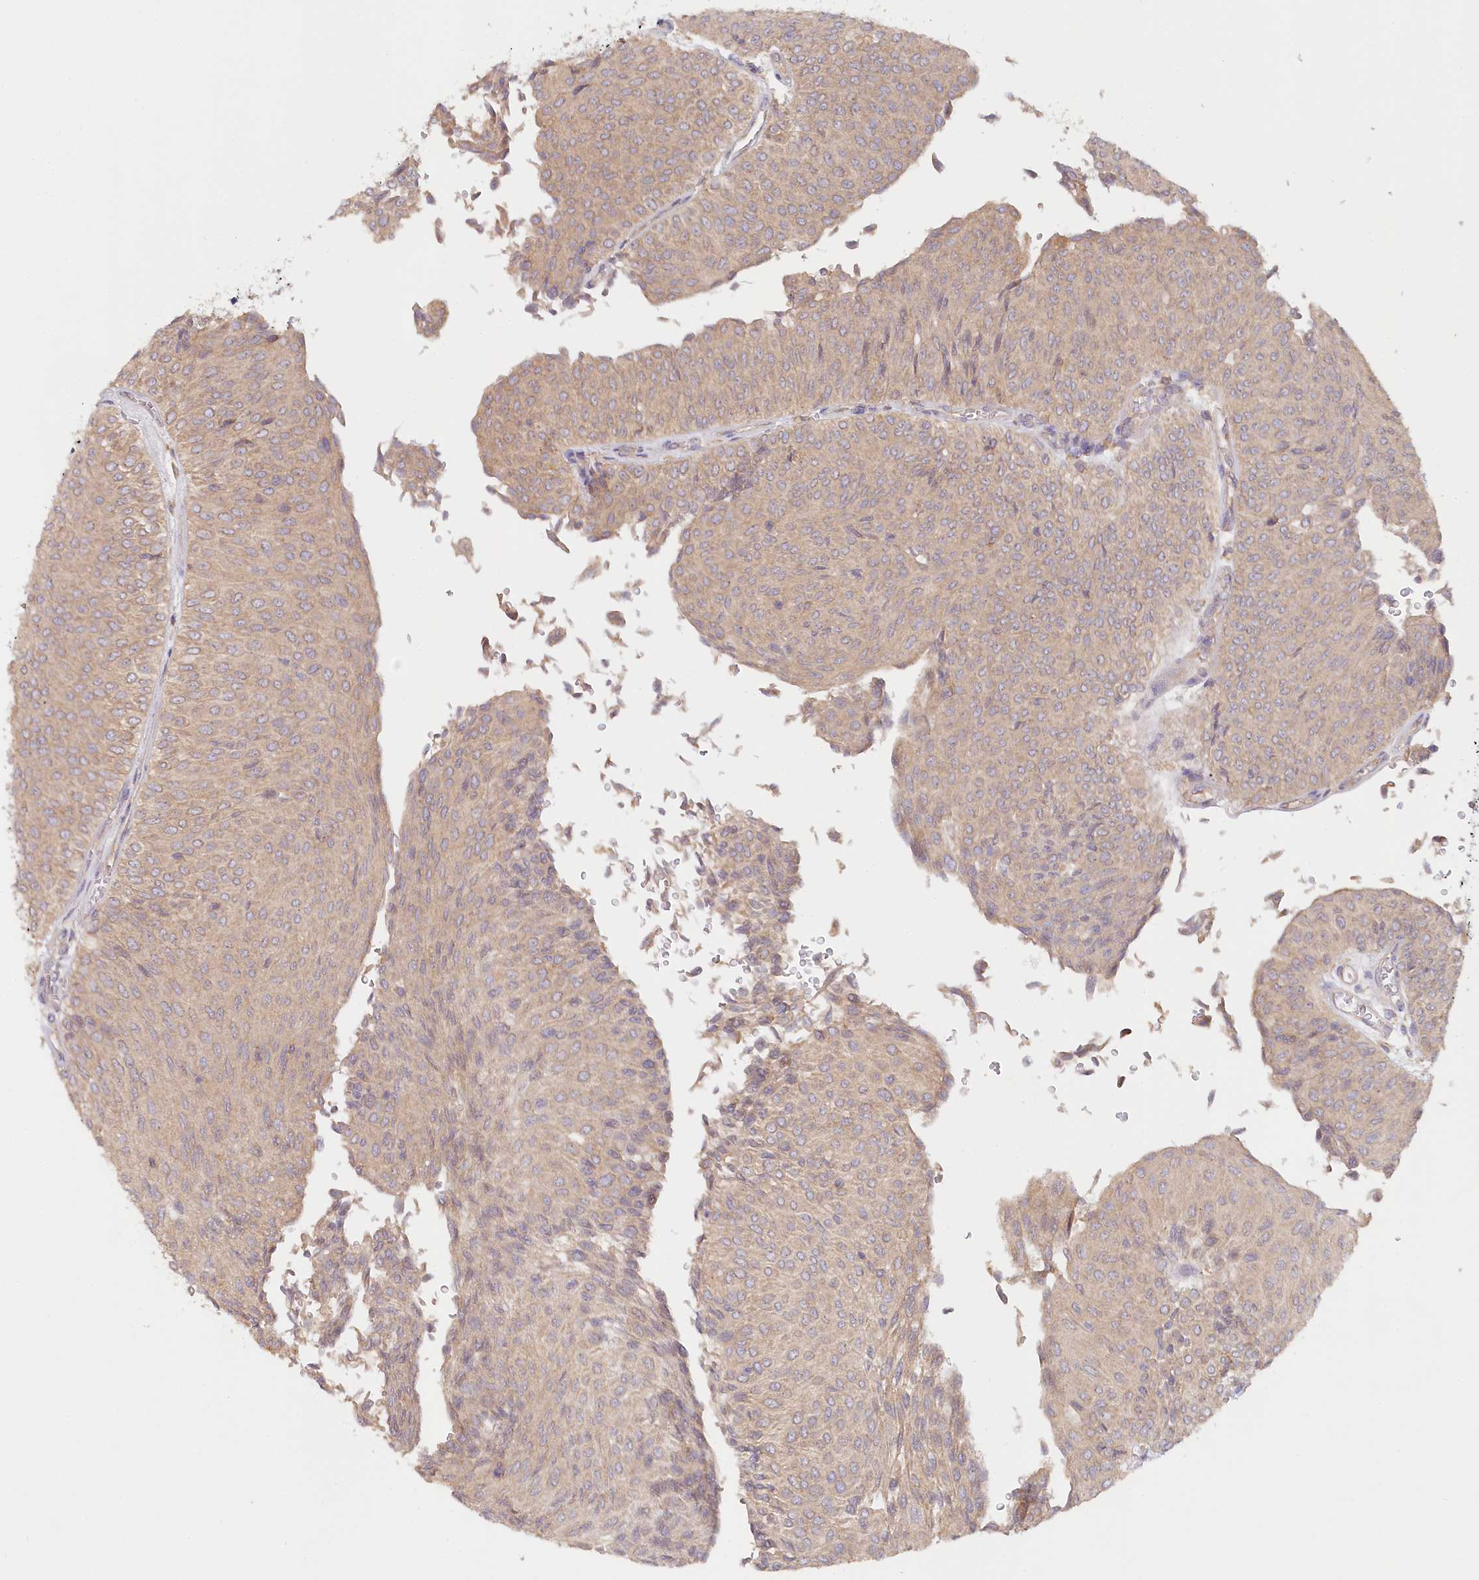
{"staining": {"intensity": "weak", "quantity": ">75%", "location": "cytoplasmic/membranous"}, "tissue": "urothelial cancer", "cell_type": "Tumor cells", "image_type": "cancer", "snomed": [{"axis": "morphology", "description": "Urothelial carcinoma, Low grade"}, {"axis": "topography", "description": "Urinary bladder"}], "caption": "Urothelial cancer stained for a protein exhibits weak cytoplasmic/membranous positivity in tumor cells. (brown staining indicates protein expression, while blue staining denotes nuclei).", "gene": "PAIP2", "patient": {"sex": "male", "age": 78}}